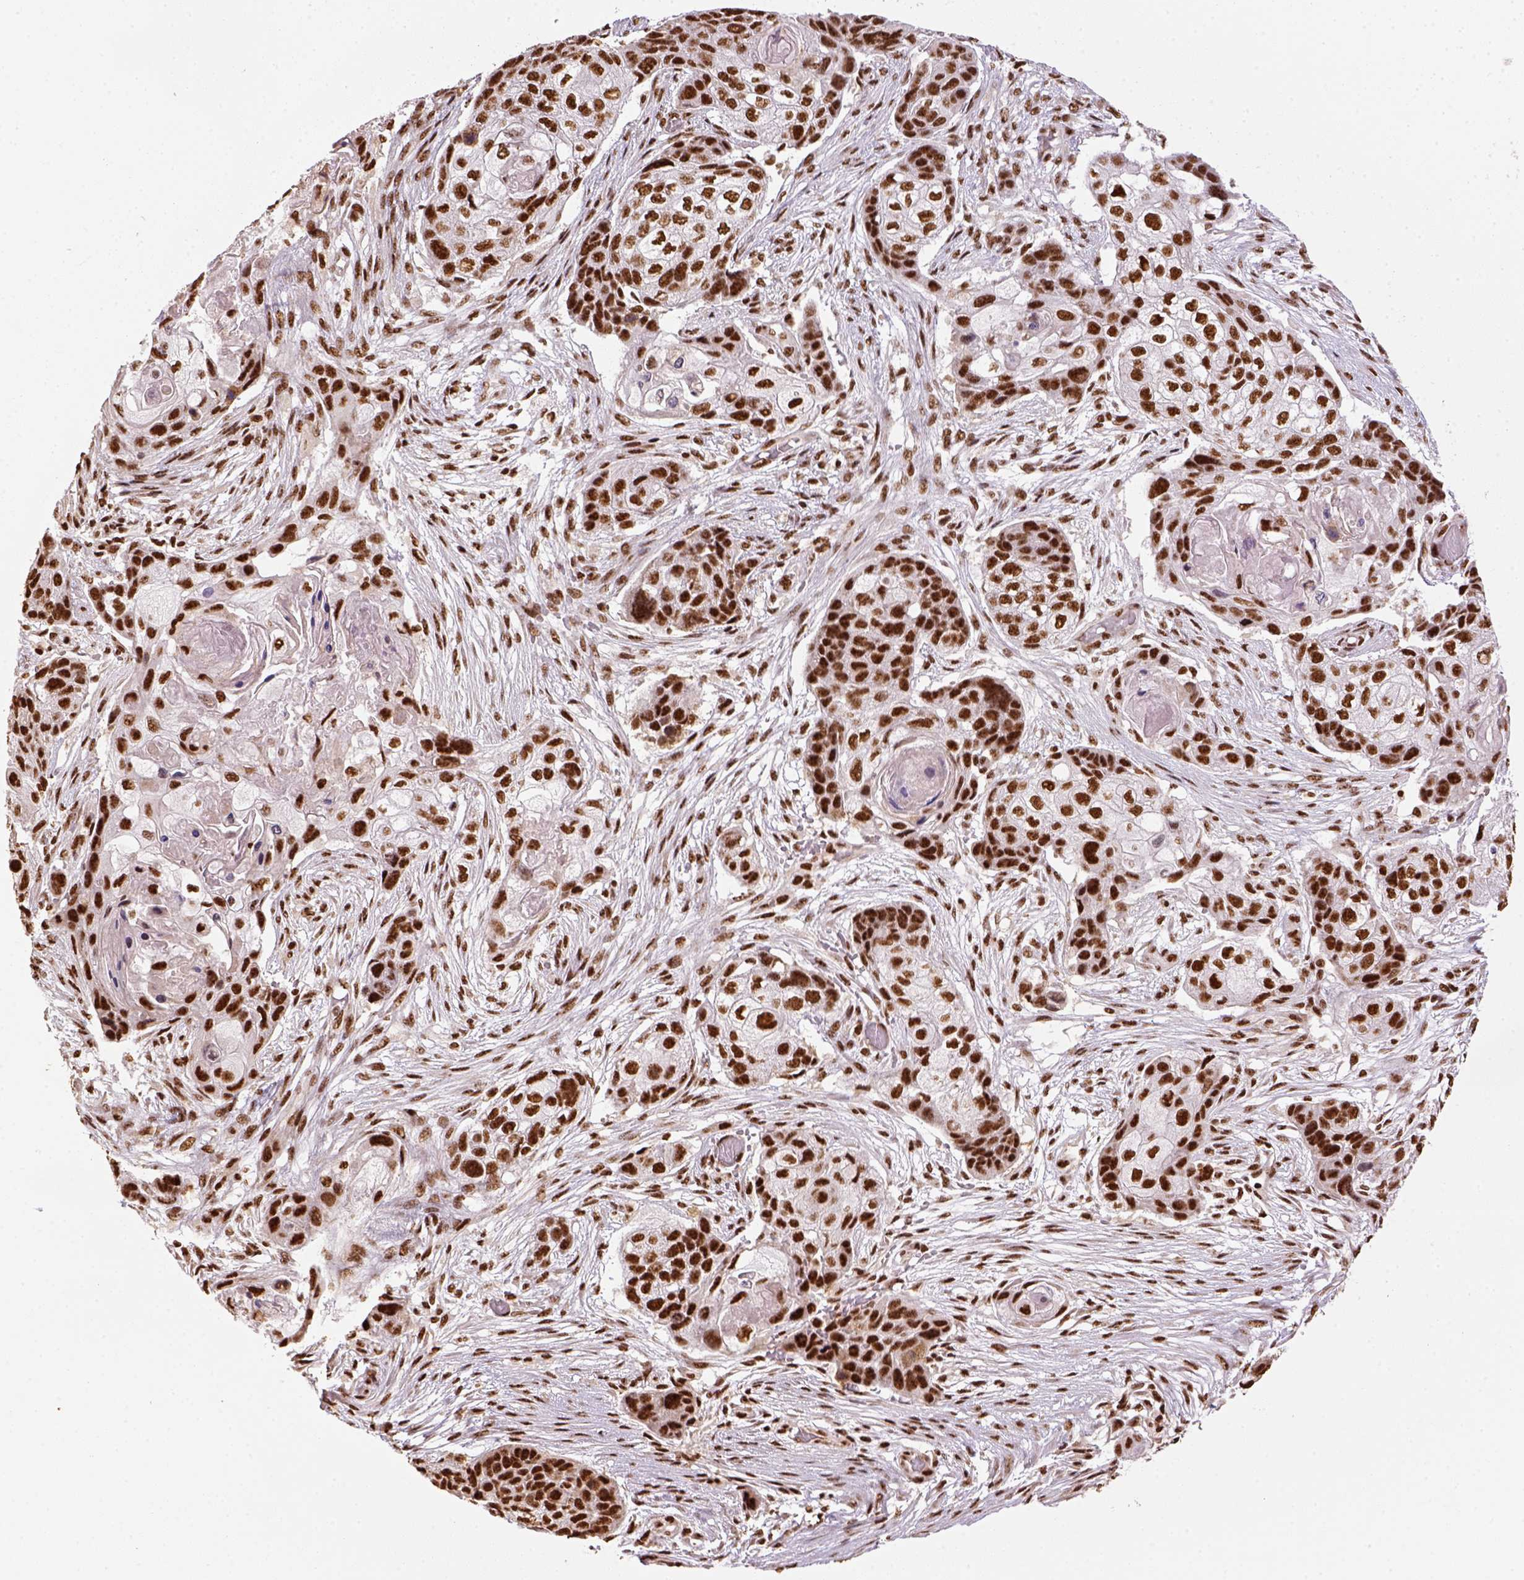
{"staining": {"intensity": "strong", "quantity": ">75%", "location": "nuclear"}, "tissue": "lung cancer", "cell_type": "Tumor cells", "image_type": "cancer", "snomed": [{"axis": "morphology", "description": "Squamous cell carcinoma, NOS"}, {"axis": "topography", "description": "Lung"}], "caption": "Strong nuclear protein staining is seen in about >75% of tumor cells in lung cancer. Nuclei are stained in blue.", "gene": "CCAR1", "patient": {"sex": "male", "age": 69}}